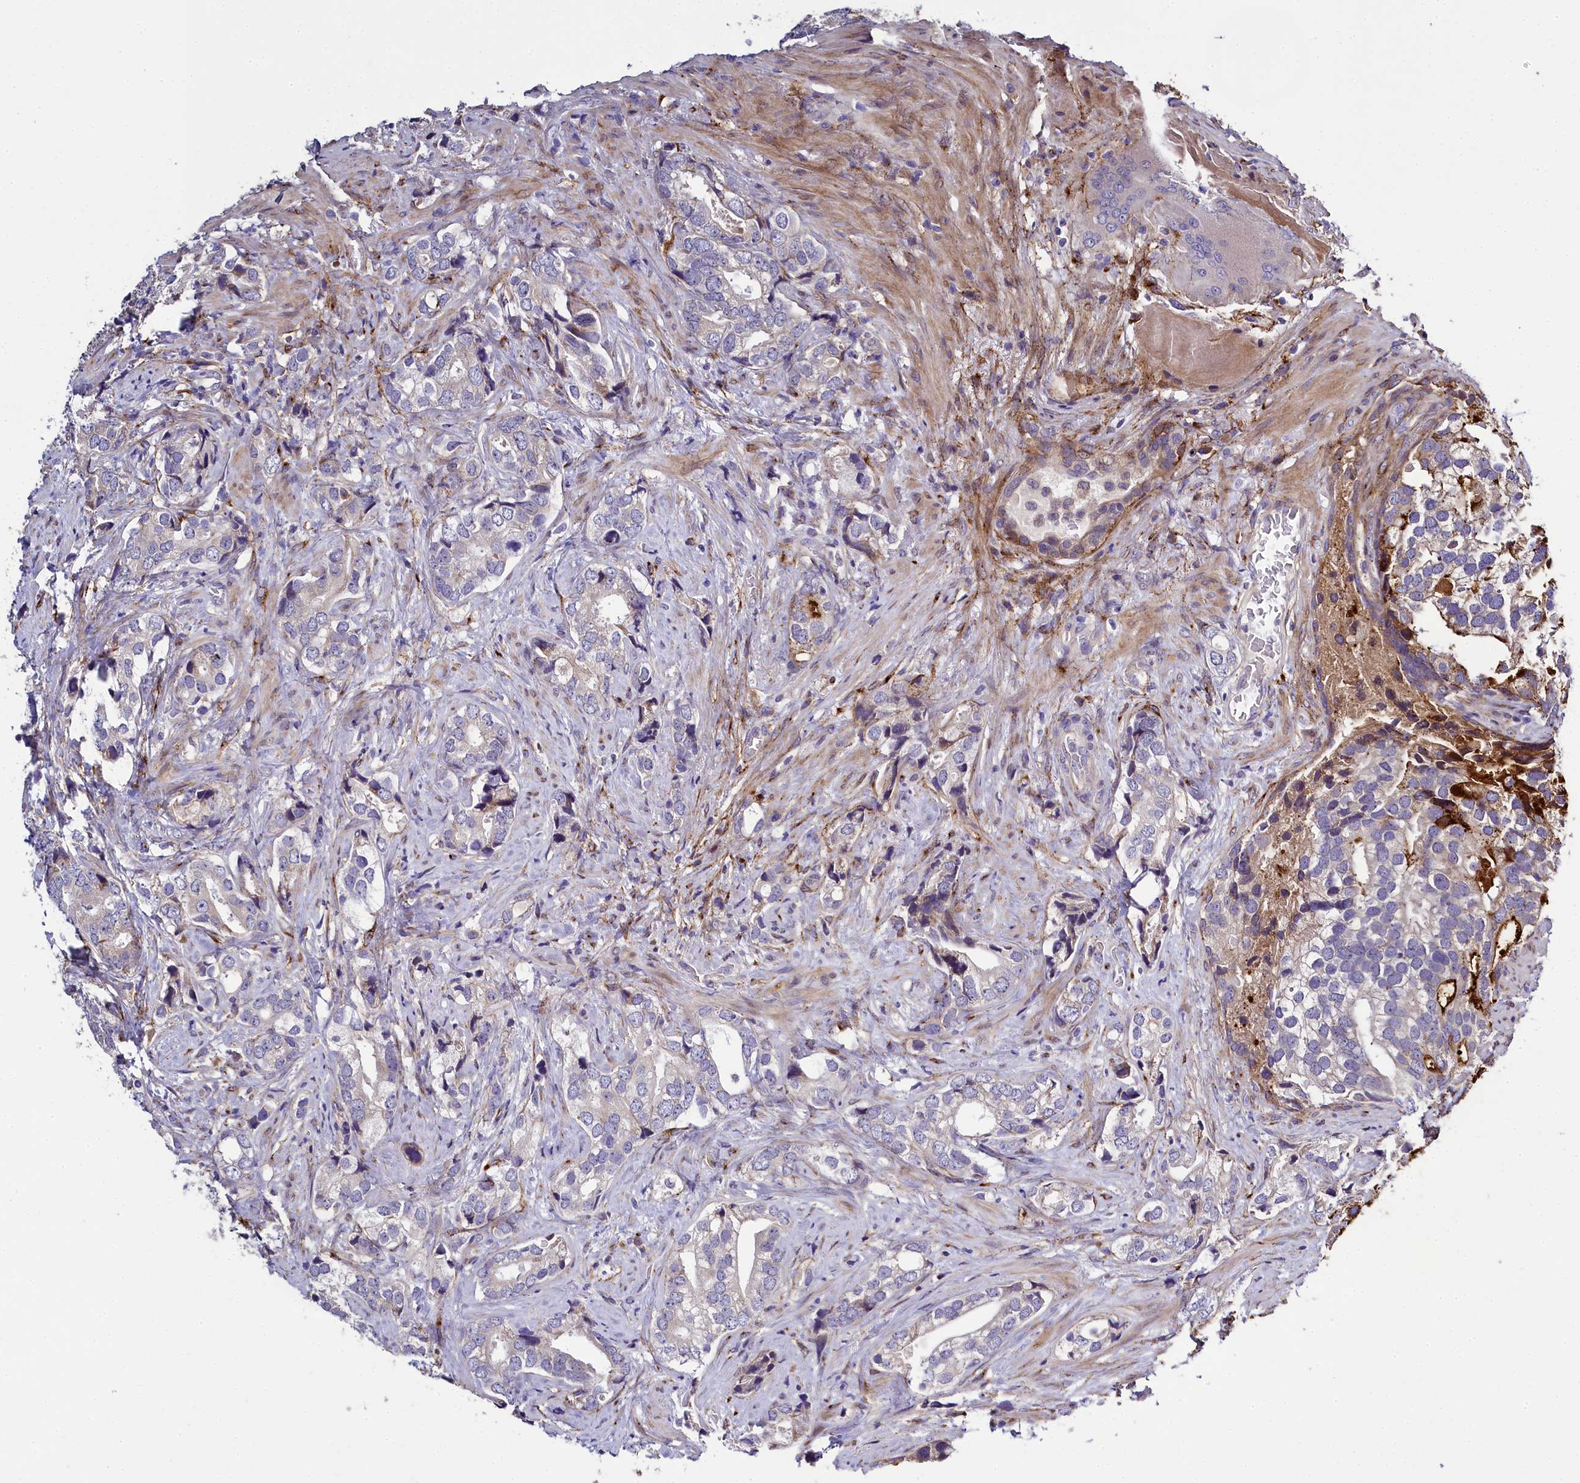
{"staining": {"intensity": "moderate", "quantity": "<25%", "location": "cytoplasmic/membranous"}, "tissue": "prostate cancer", "cell_type": "Tumor cells", "image_type": "cancer", "snomed": [{"axis": "morphology", "description": "Adenocarcinoma, High grade"}, {"axis": "topography", "description": "Prostate"}], "caption": "The photomicrograph displays a brown stain indicating the presence of a protein in the cytoplasmic/membranous of tumor cells in prostate cancer (high-grade adenocarcinoma).", "gene": "MRC2", "patient": {"sex": "male", "age": 75}}